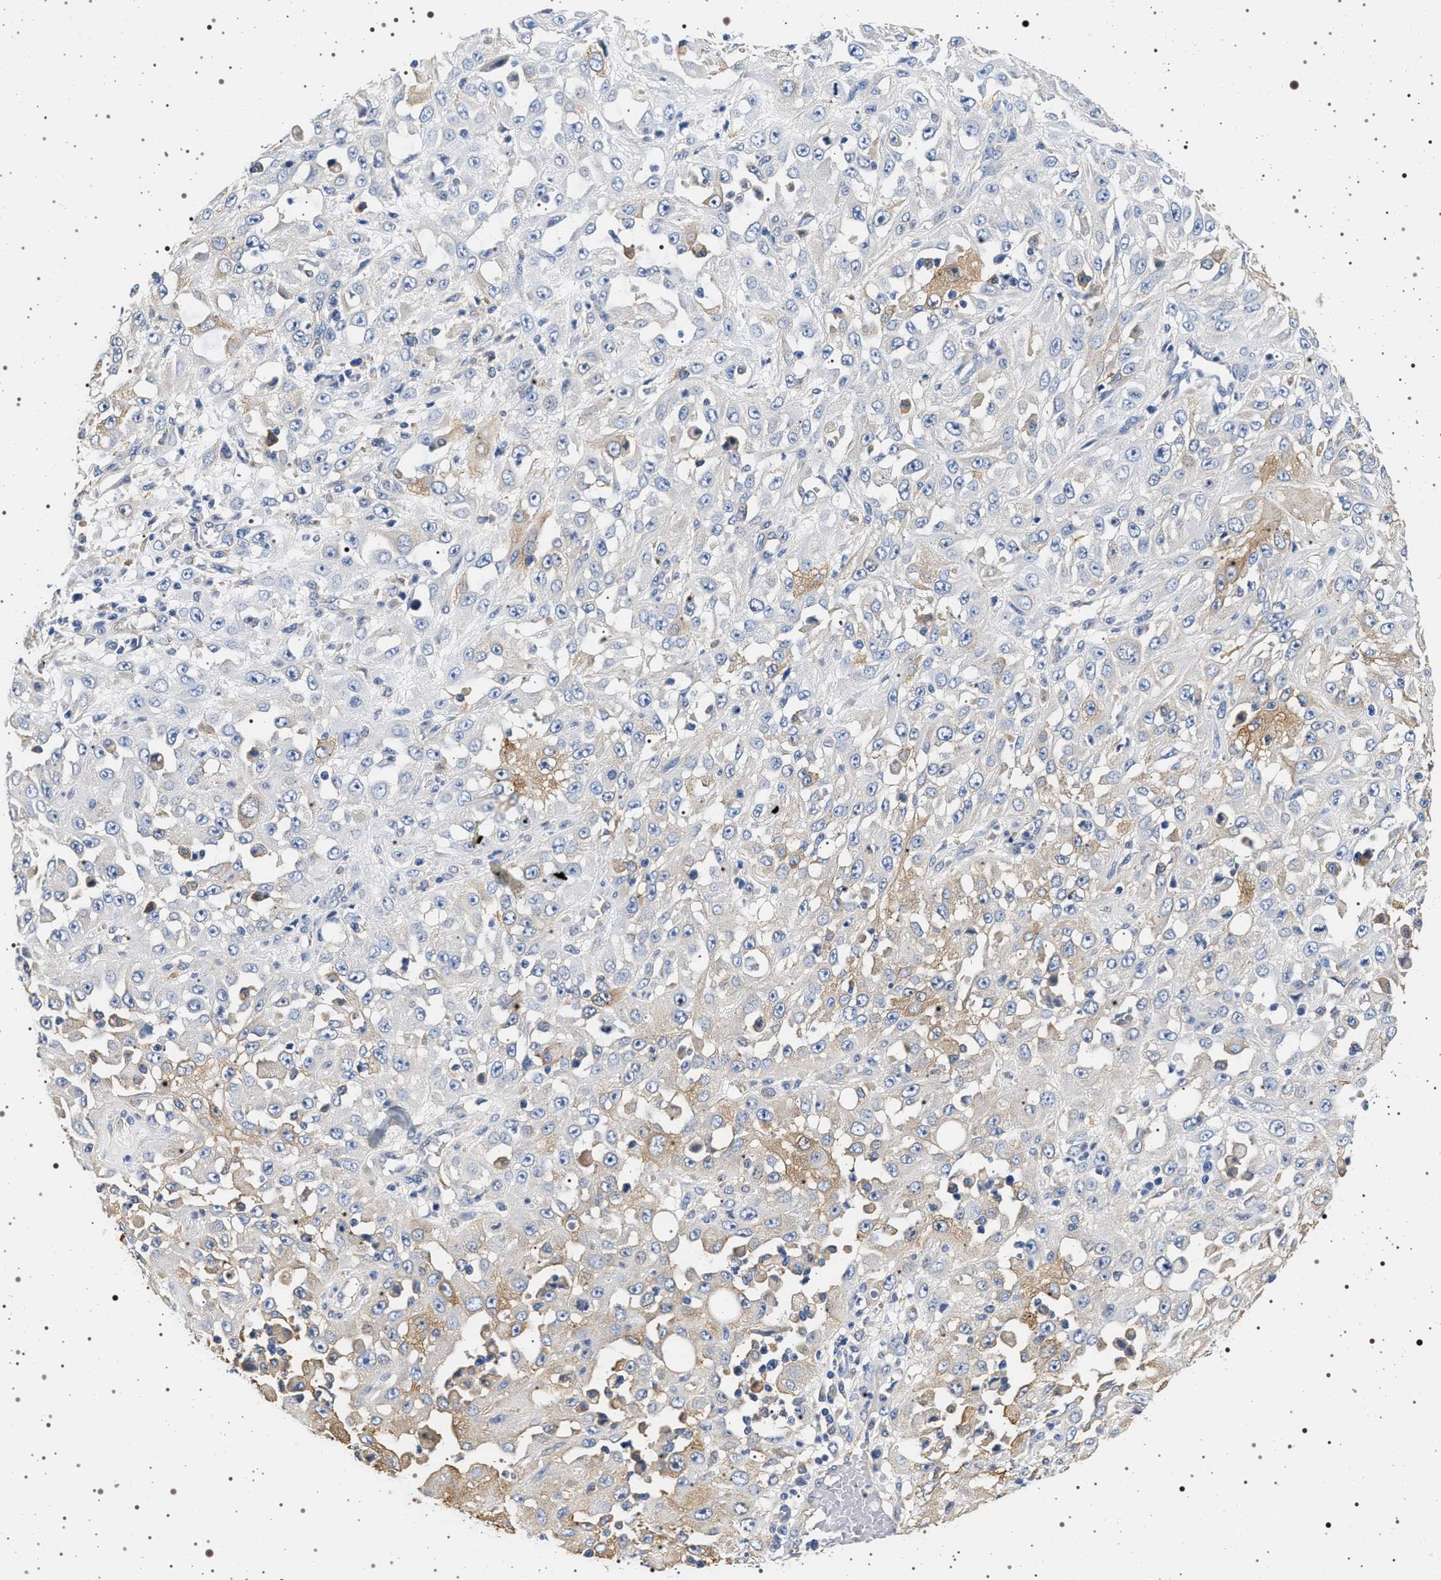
{"staining": {"intensity": "moderate", "quantity": "<25%", "location": "cytoplasmic/membranous"}, "tissue": "skin cancer", "cell_type": "Tumor cells", "image_type": "cancer", "snomed": [{"axis": "morphology", "description": "Squamous cell carcinoma, NOS"}, {"axis": "morphology", "description": "Squamous cell carcinoma, metastatic, NOS"}, {"axis": "topography", "description": "Skin"}, {"axis": "topography", "description": "Lymph node"}], "caption": "Skin metastatic squamous cell carcinoma was stained to show a protein in brown. There is low levels of moderate cytoplasmic/membranous staining in about <25% of tumor cells. Ihc stains the protein of interest in brown and the nuclei are stained blue.", "gene": "HSD17B1", "patient": {"sex": "male", "age": 75}}